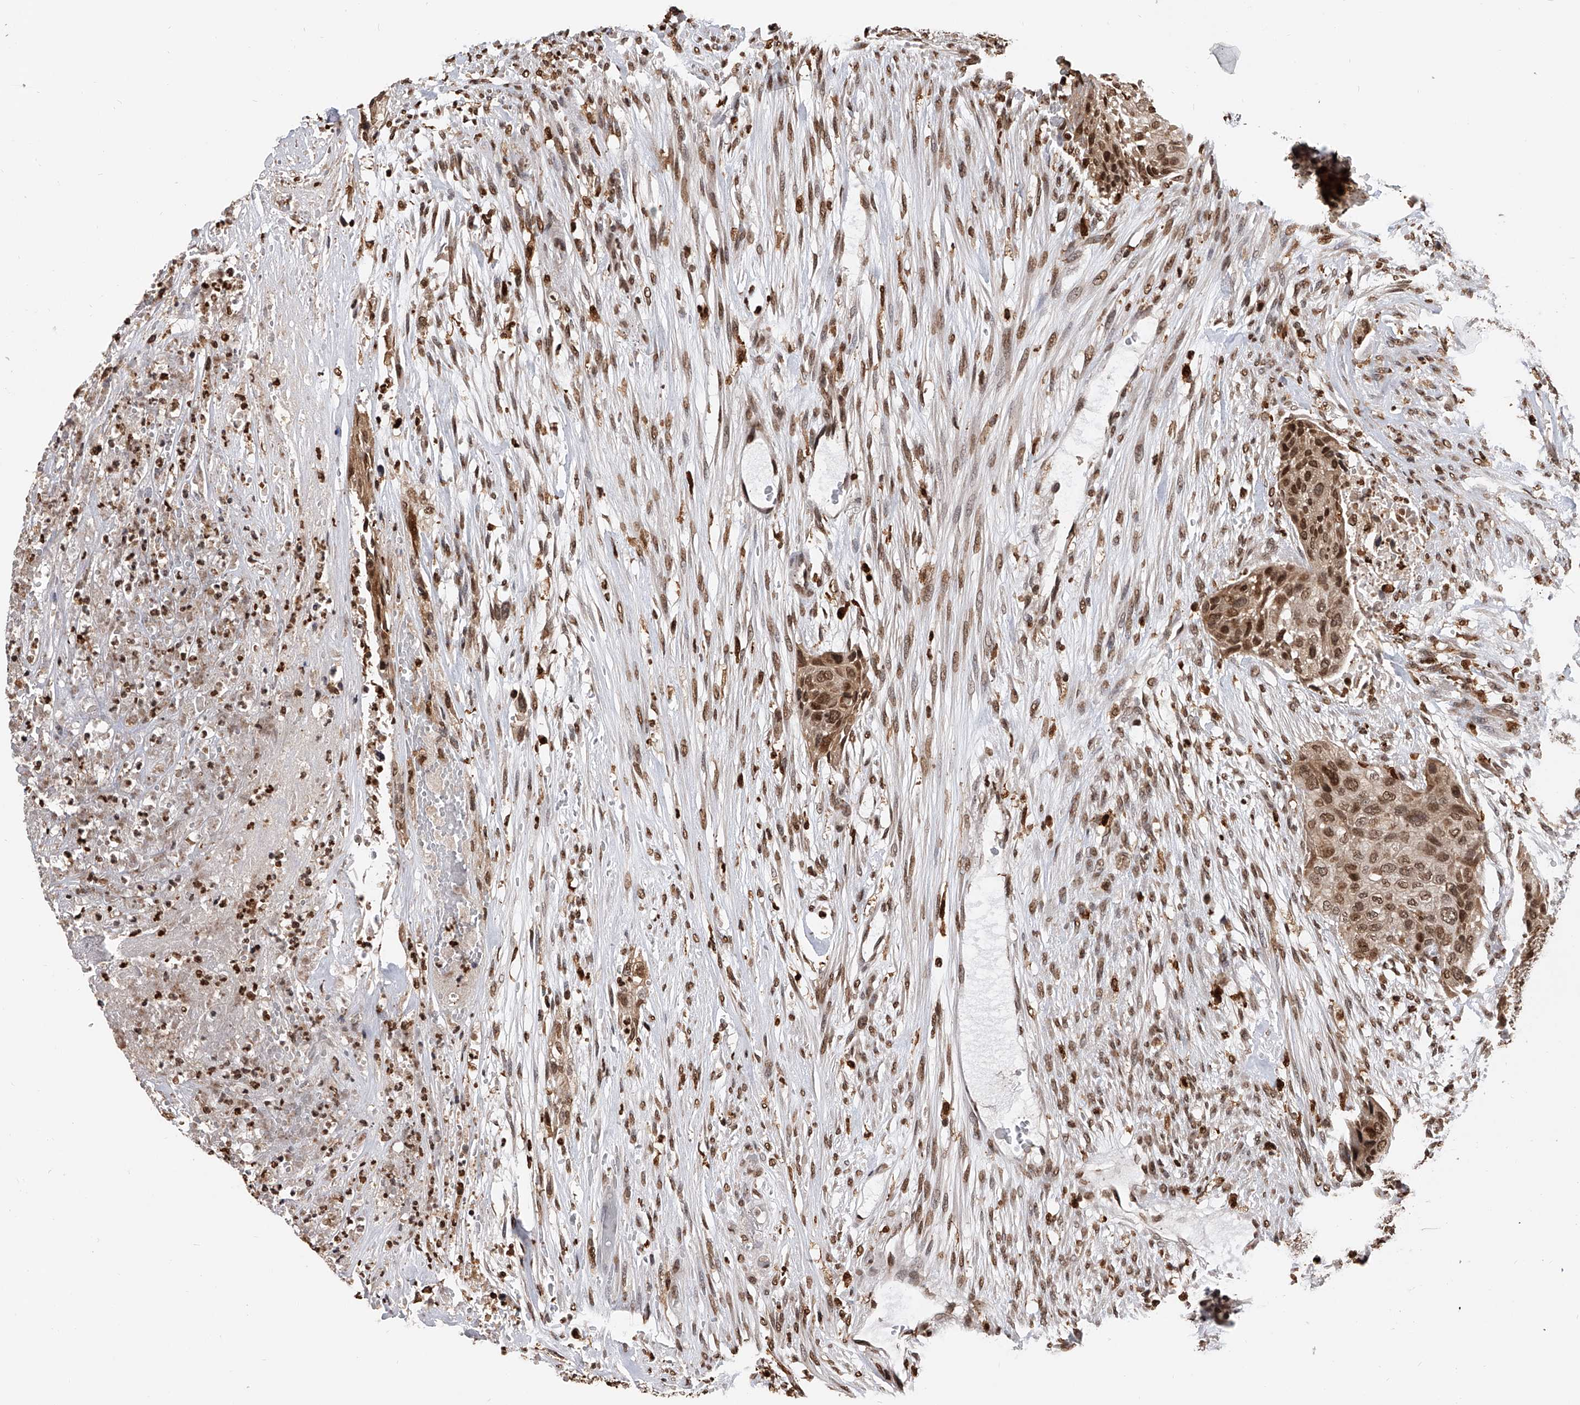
{"staining": {"intensity": "moderate", "quantity": ">75%", "location": "nuclear"}, "tissue": "urothelial cancer", "cell_type": "Tumor cells", "image_type": "cancer", "snomed": [{"axis": "morphology", "description": "Urothelial carcinoma, High grade"}, {"axis": "topography", "description": "Urinary bladder"}], "caption": "IHC of human high-grade urothelial carcinoma reveals medium levels of moderate nuclear expression in about >75% of tumor cells.", "gene": "CFAP410", "patient": {"sex": "male", "age": 35}}